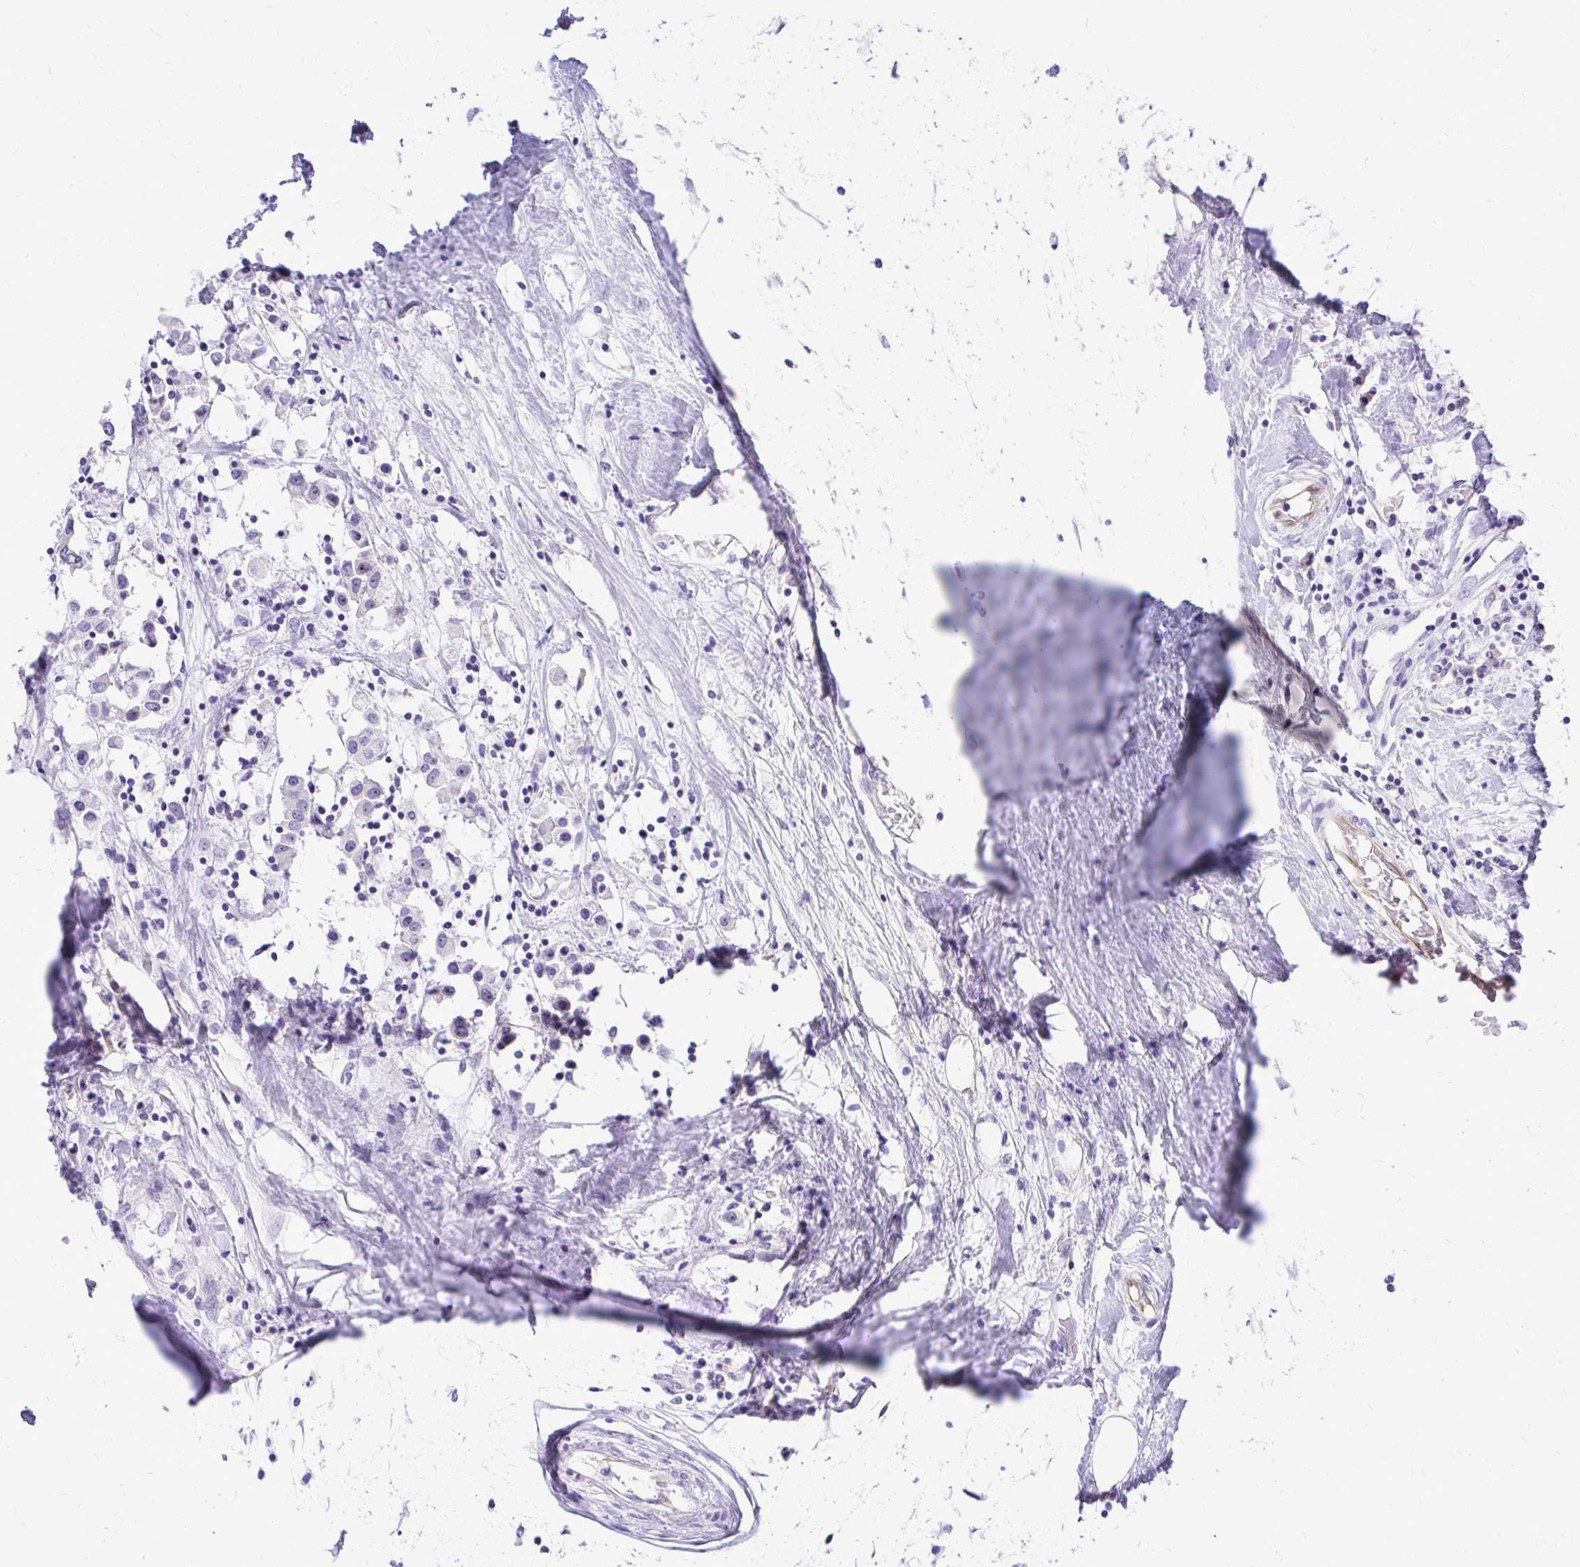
{"staining": {"intensity": "negative", "quantity": "none", "location": "none"}, "tissue": "breast cancer", "cell_type": "Tumor cells", "image_type": "cancer", "snomed": [{"axis": "morphology", "description": "Duct carcinoma"}, {"axis": "topography", "description": "Breast"}], "caption": "High power microscopy micrograph of an immunohistochemistry micrograph of breast intraductal carcinoma, revealing no significant staining in tumor cells.", "gene": "NIFK", "patient": {"sex": "female", "age": 61}}